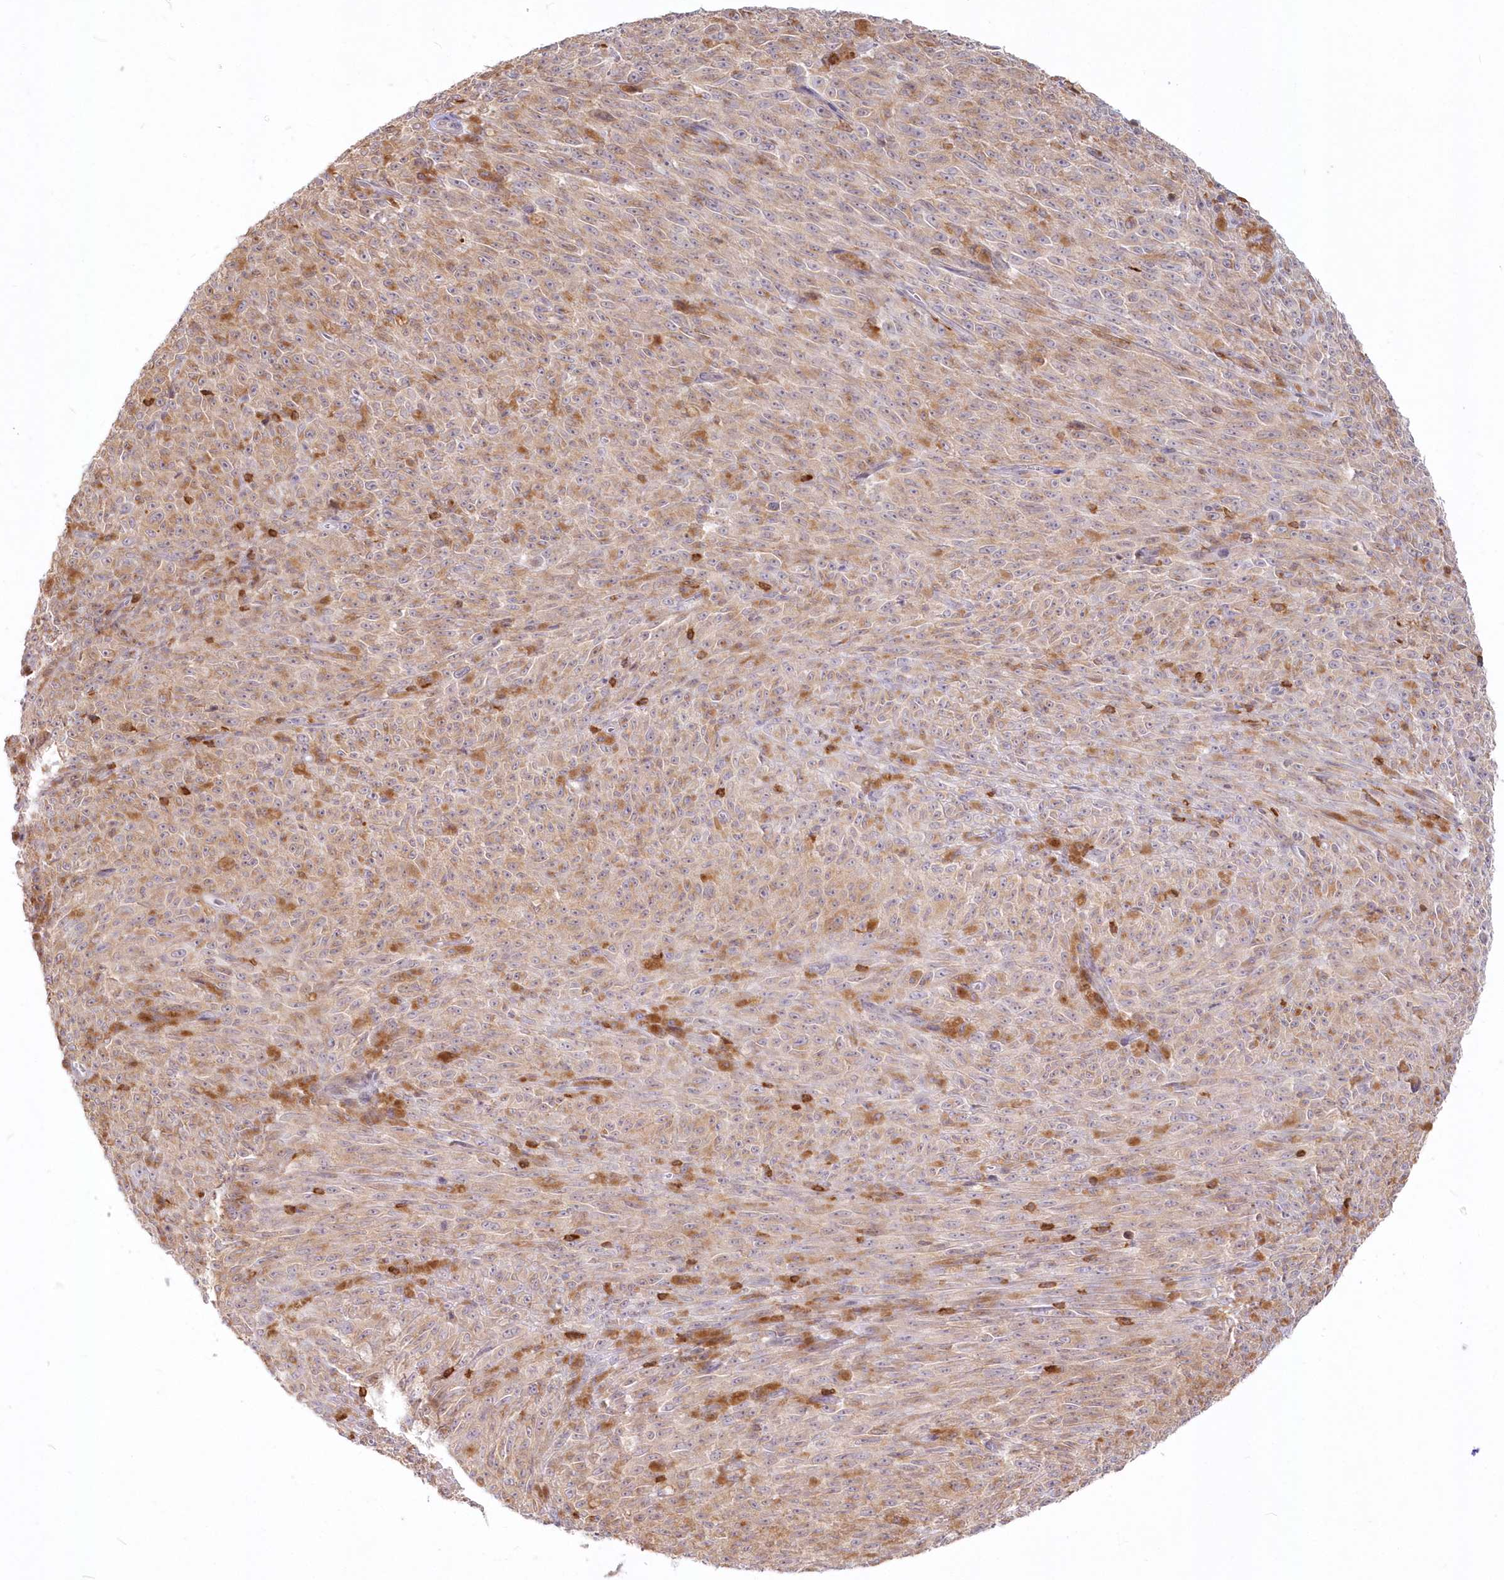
{"staining": {"intensity": "weak", "quantity": ">75%", "location": "cytoplasmic/membranous"}, "tissue": "melanoma", "cell_type": "Tumor cells", "image_type": "cancer", "snomed": [{"axis": "morphology", "description": "Malignant melanoma, NOS"}, {"axis": "topography", "description": "Skin"}], "caption": "Melanoma stained with a brown dye demonstrates weak cytoplasmic/membranous positive expression in approximately >75% of tumor cells.", "gene": "MTMR3", "patient": {"sex": "female", "age": 82}}